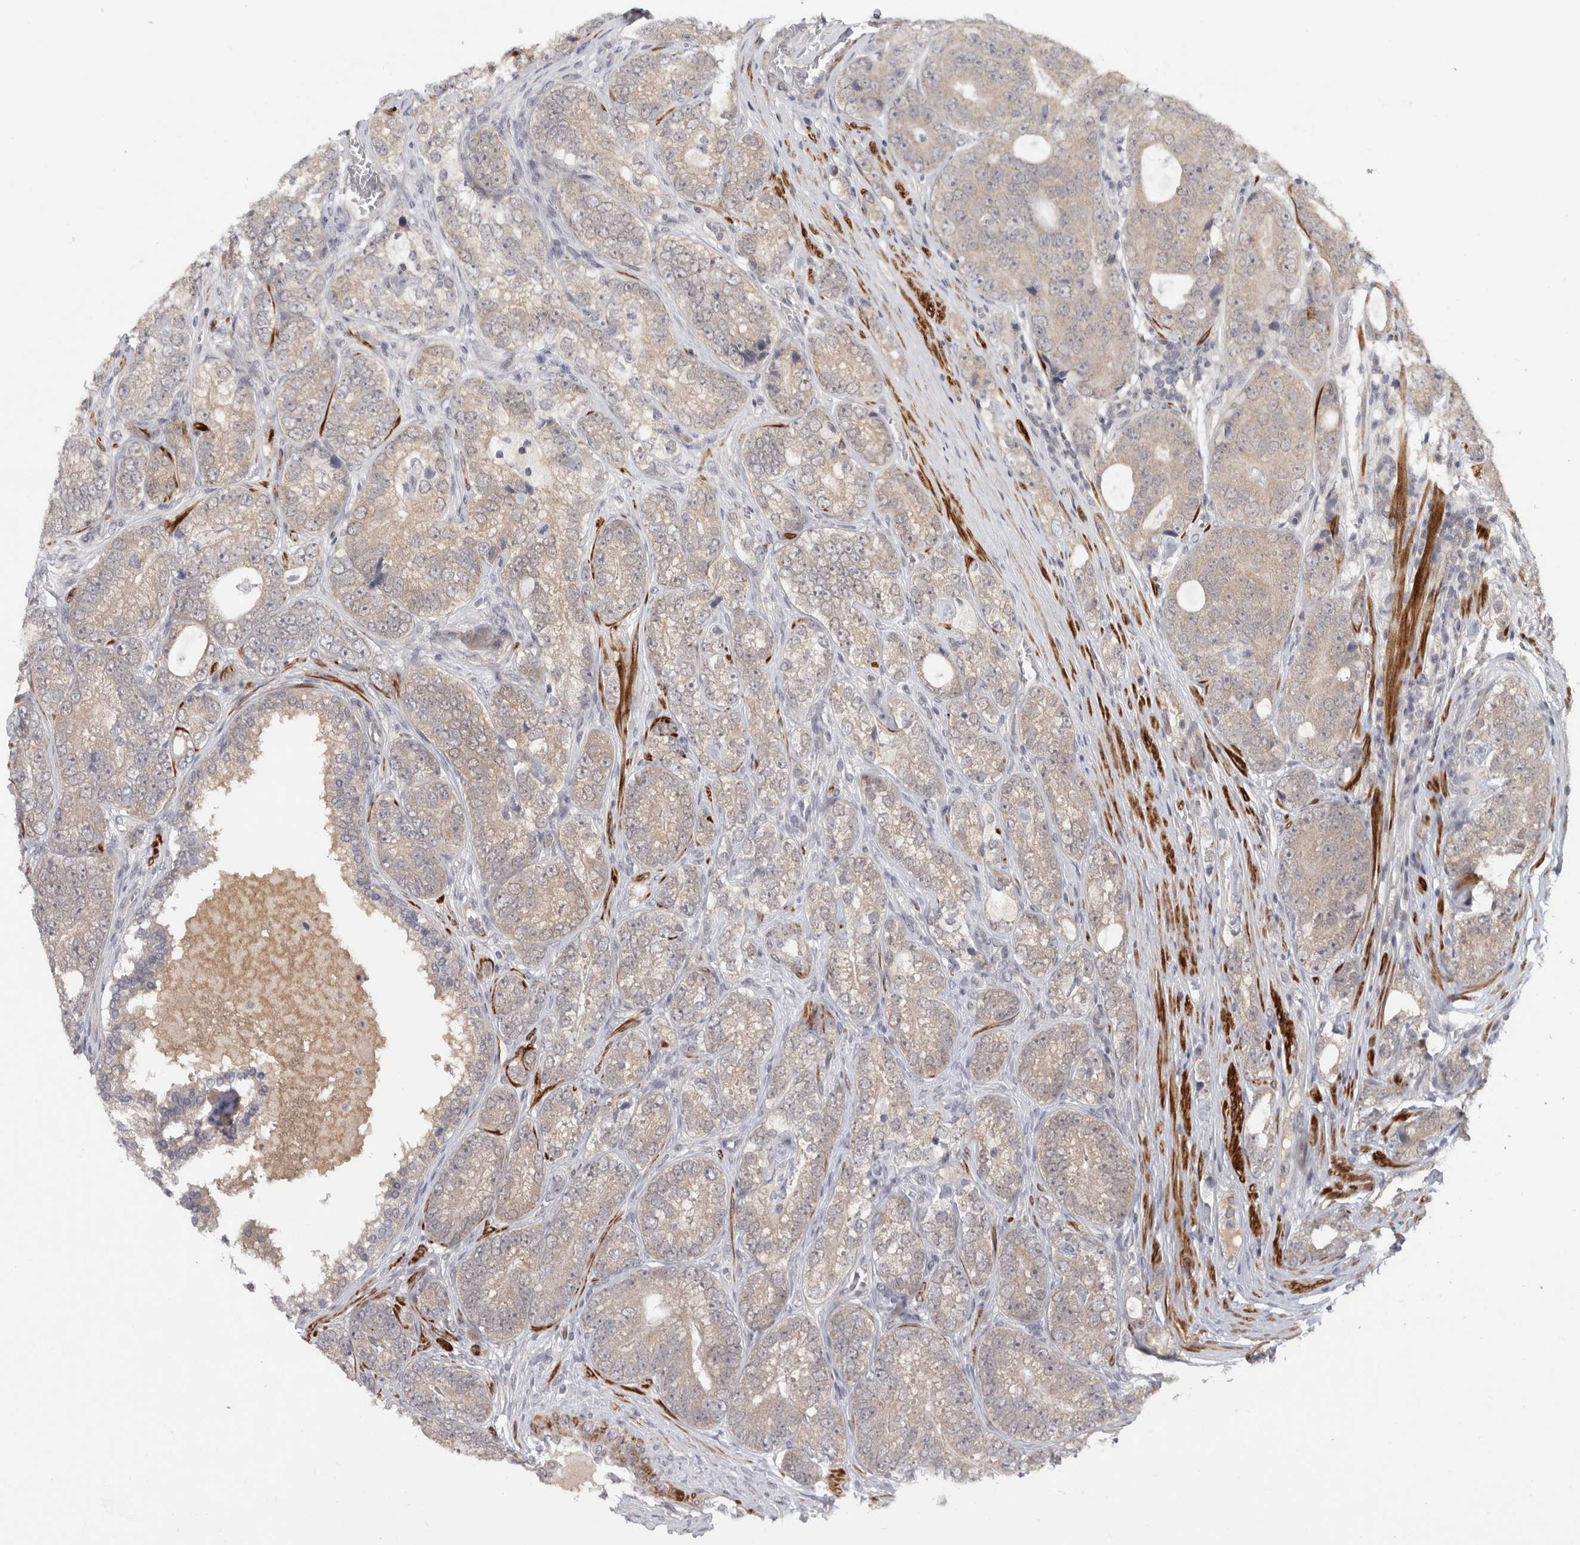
{"staining": {"intensity": "weak", "quantity": ">75%", "location": "cytoplasmic/membranous"}, "tissue": "prostate cancer", "cell_type": "Tumor cells", "image_type": "cancer", "snomed": [{"axis": "morphology", "description": "Adenocarcinoma, High grade"}, {"axis": "topography", "description": "Prostate"}], "caption": "Immunohistochemistry histopathology image of neoplastic tissue: human prostate cancer stained using IHC demonstrates low levels of weak protein expression localized specifically in the cytoplasmic/membranous of tumor cells, appearing as a cytoplasmic/membranous brown color.", "gene": "ZNF318", "patient": {"sex": "male", "age": 56}}